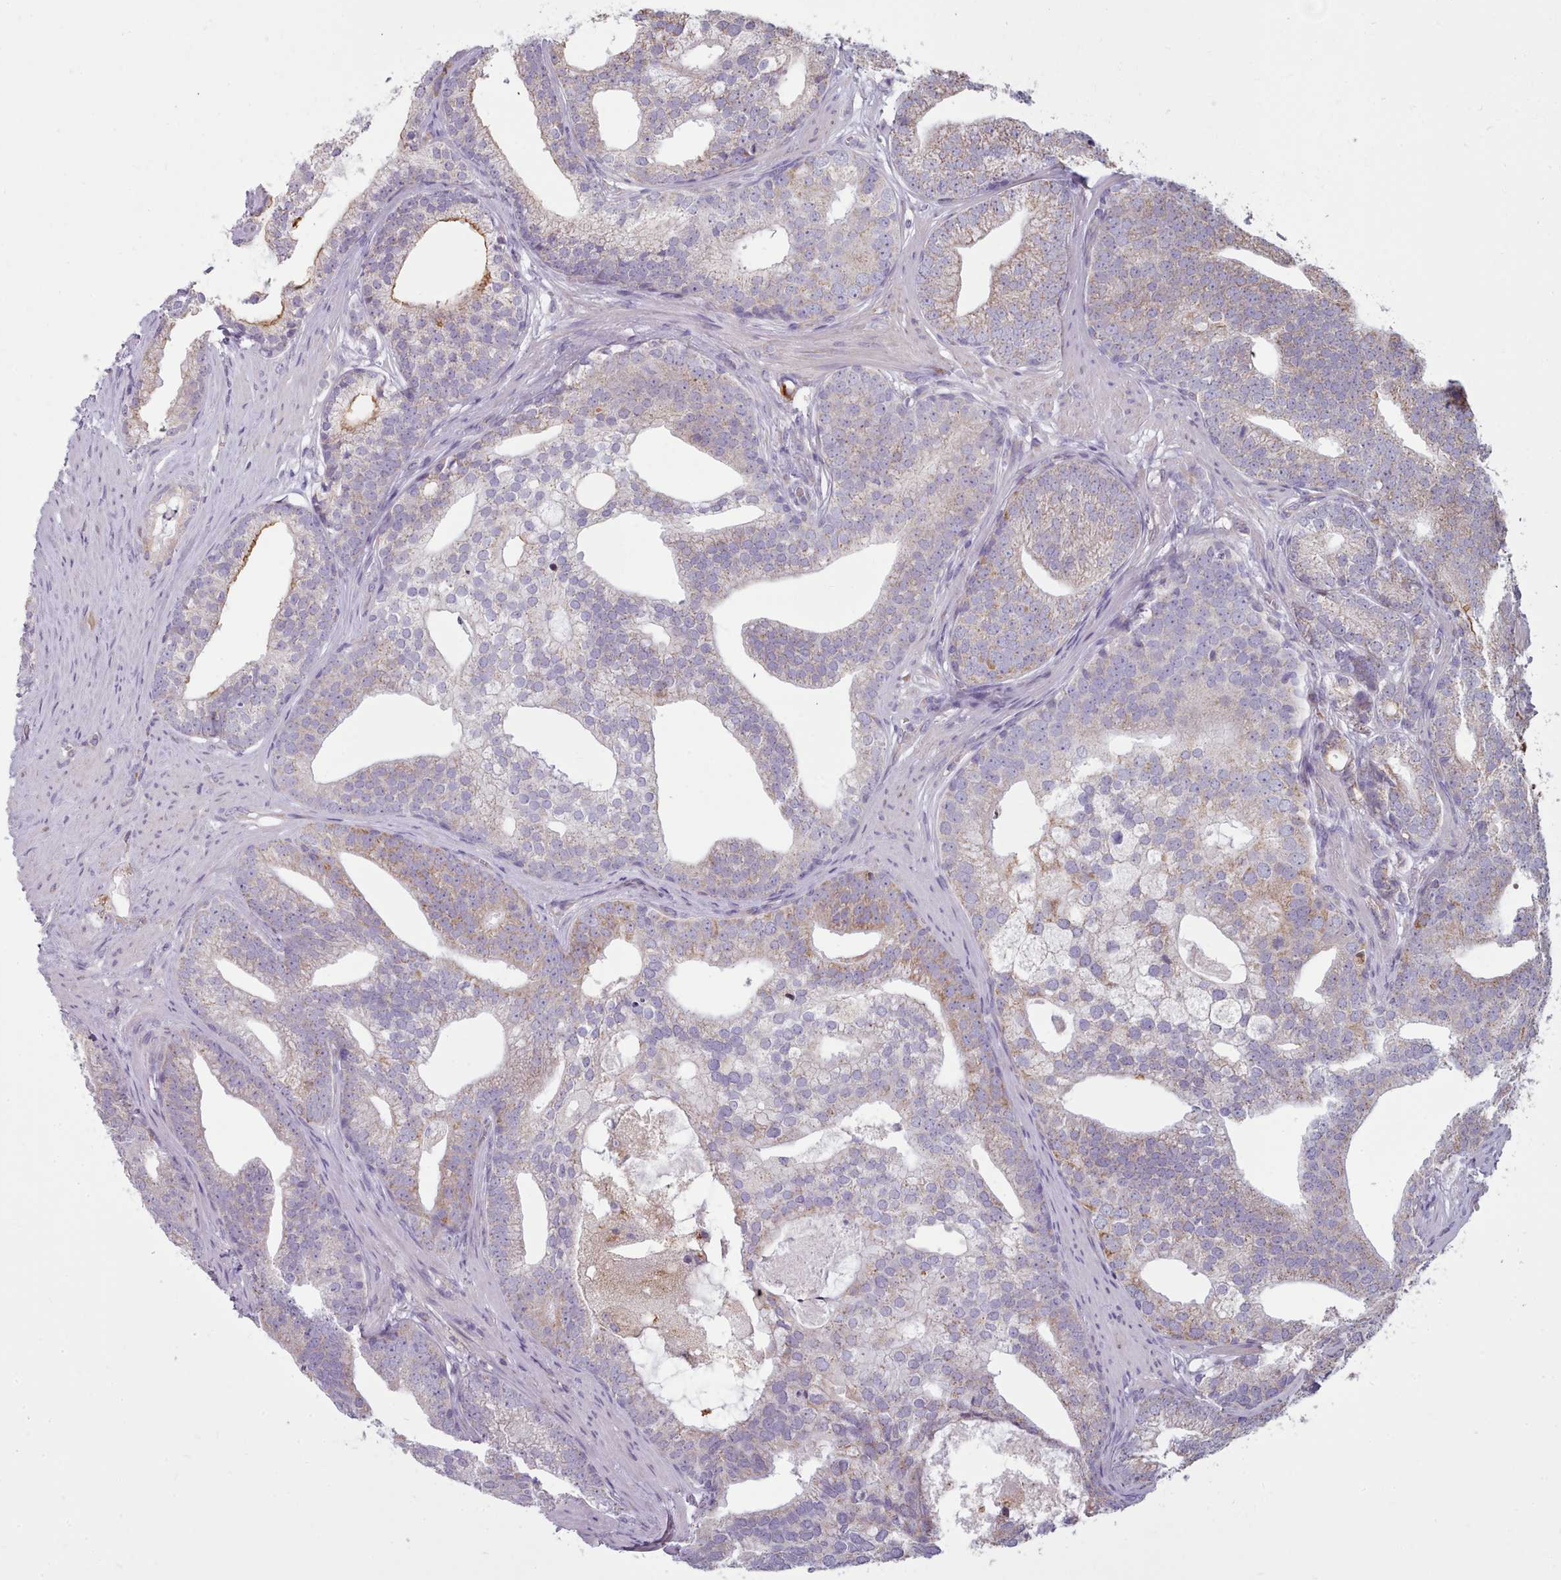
{"staining": {"intensity": "moderate", "quantity": "<25%", "location": "cytoplasmic/membranous"}, "tissue": "prostate cancer", "cell_type": "Tumor cells", "image_type": "cancer", "snomed": [{"axis": "morphology", "description": "Adenocarcinoma, Low grade"}, {"axis": "topography", "description": "Prostate"}], "caption": "Prostate low-grade adenocarcinoma was stained to show a protein in brown. There is low levels of moderate cytoplasmic/membranous expression in approximately <25% of tumor cells.", "gene": "SLC52A3", "patient": {"sex": "male", "age": 71}}